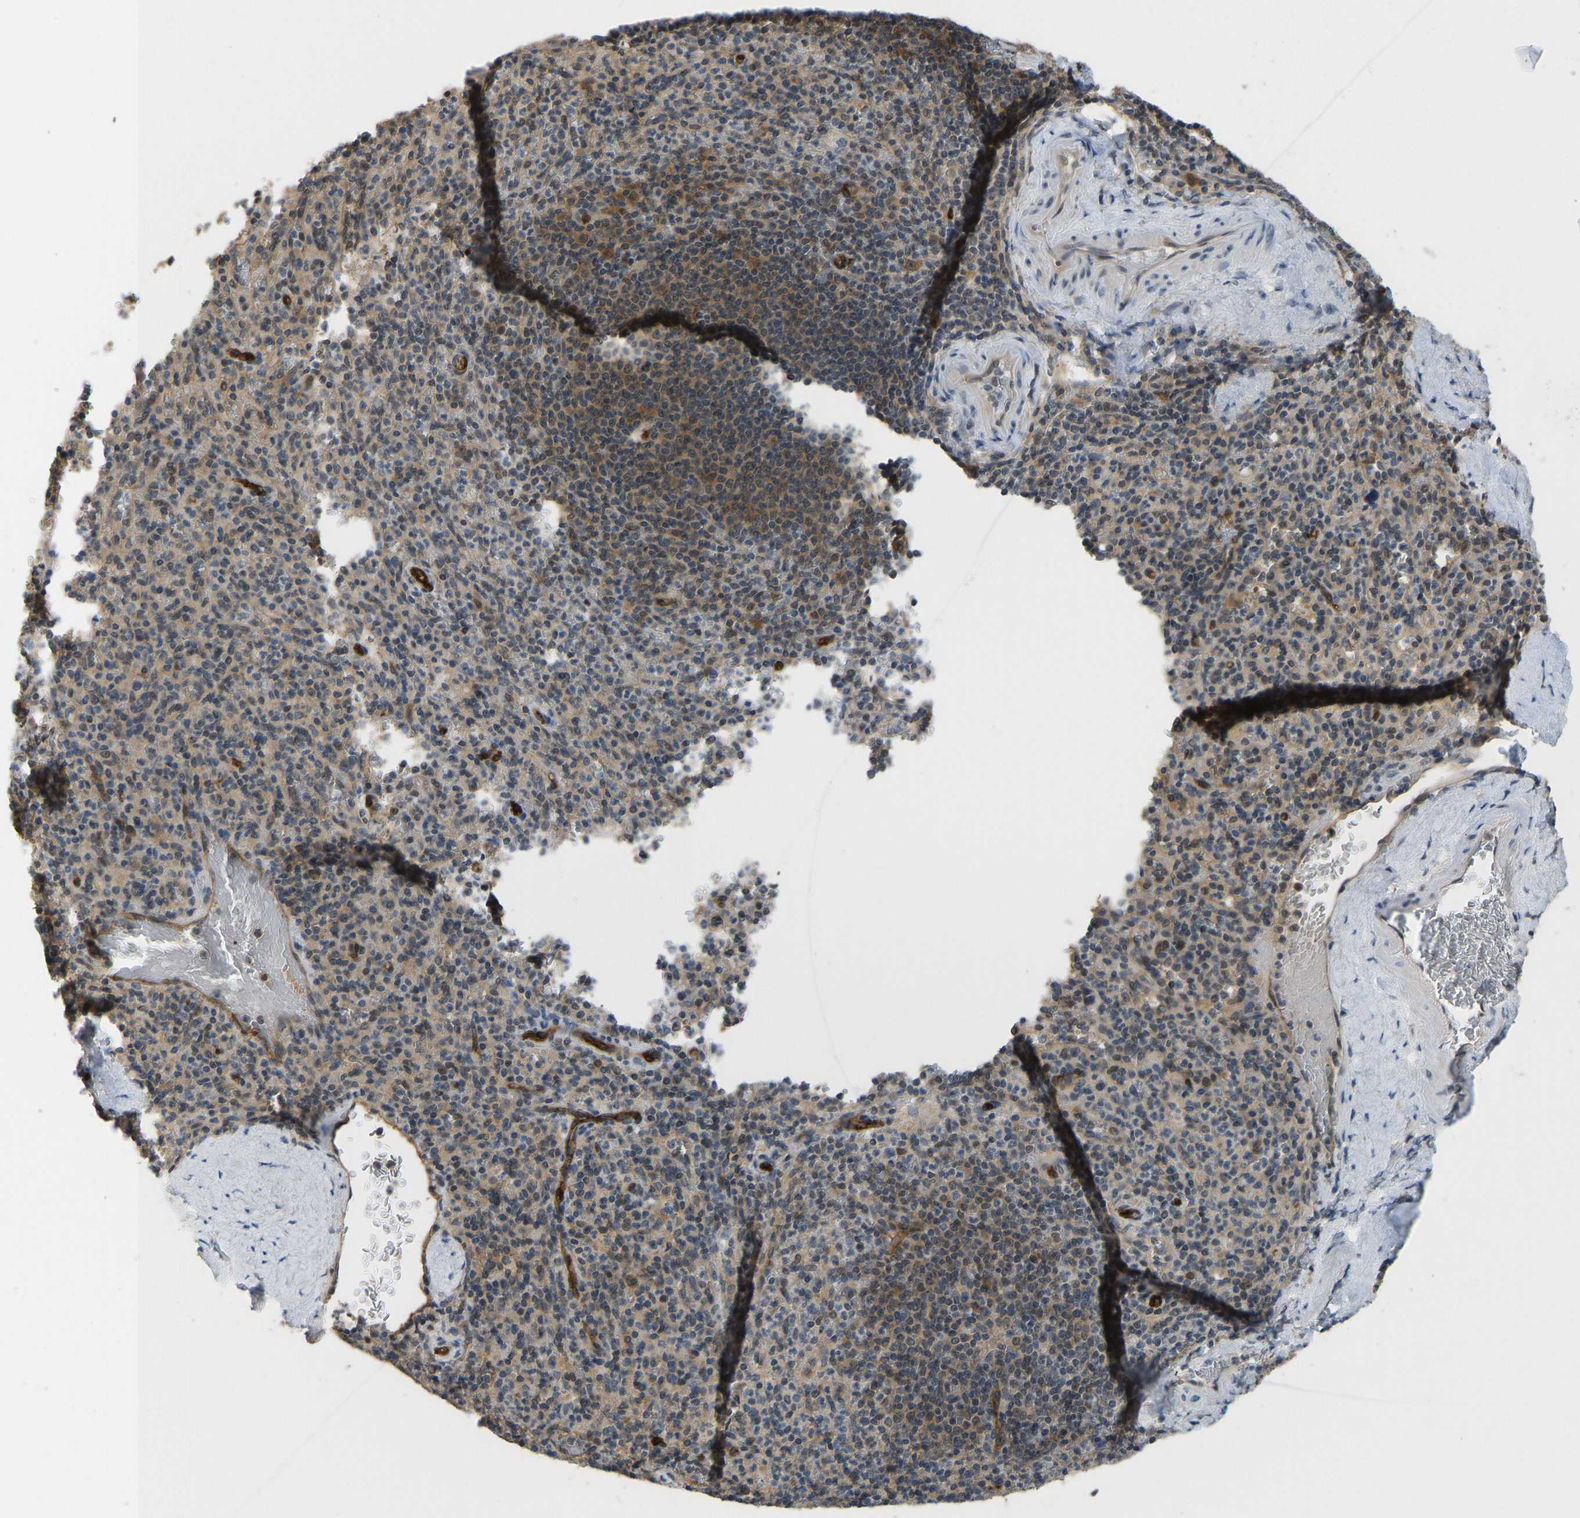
{"staining": {"intensity": "moderate", "quantity": "25%-75%", "location": "cytoplasmic/membranous"}, "tissue": "spleen", "cell_type": "Cells in red pulp", "image_type": "normal", "snomed": [{"axis": "morphology", "description": "Normal tissue, NOS"}, {"axis": "topography", "description": "Spleen"}], "caption": "DAB (3,3'-diaminobenzidine) immunohistochemical staining of benign human spleen shows moderate cytoplasmic/membranous protein expression in about 25%-75% of cells in red pulp.", "gene": "CCT8", "patient": {"sex": "male", "age": 36}}